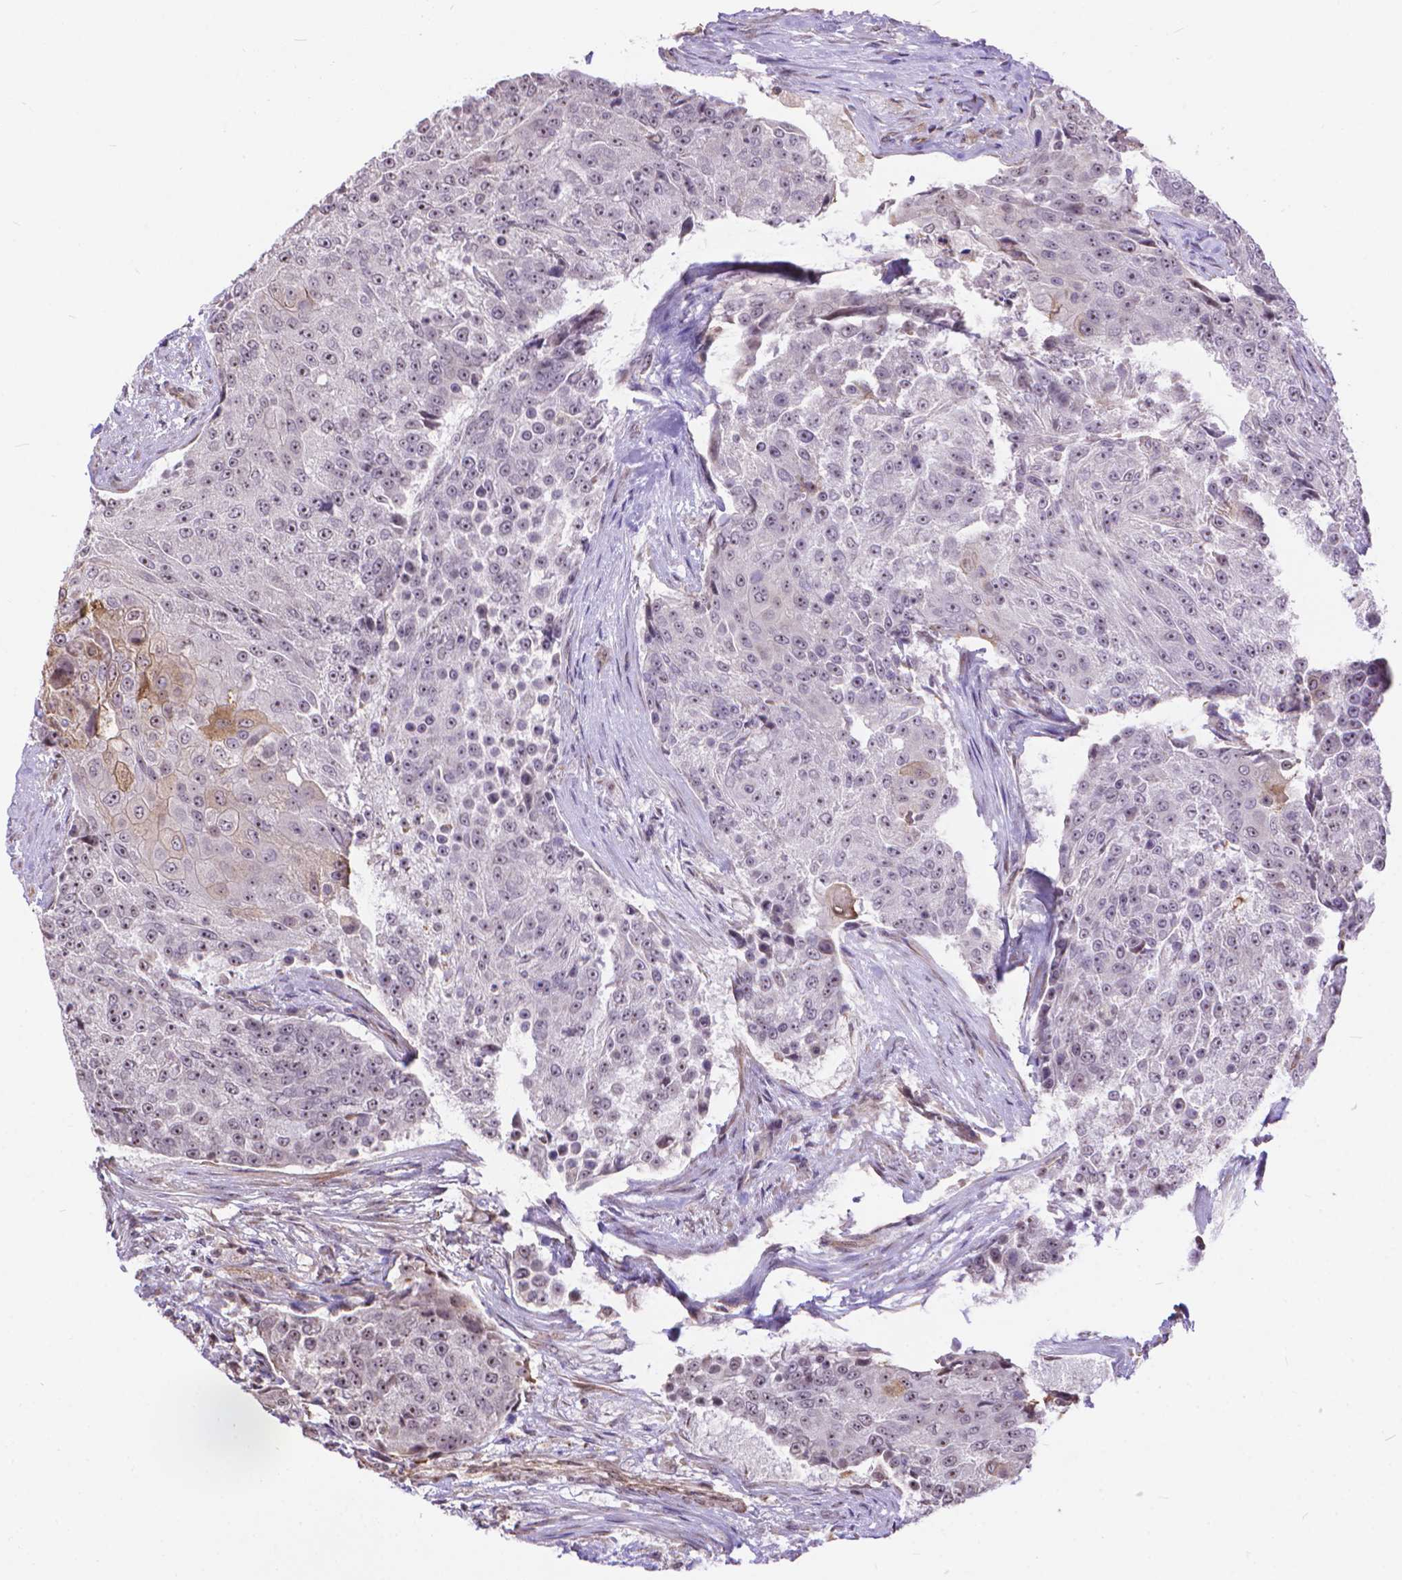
{"staining": {"intensity": "weak", "quantity": "<25%", "location": "nuclear"}, "tissue": "urothelial cancer", "cell_type": "Tumor cells", "image_type": "cancer", "snomed": [{"axis": "morphology", "description": "Urothelial carcinoma, High grade"}, {"axis": "topography", "description": "Urinary bladder"}], "caption": "A histopathology image of human urothelial cancer is negative for staining in tumor cells.", "gene": "TMEM135", "patient": {"sex": "female", "age": 63}}